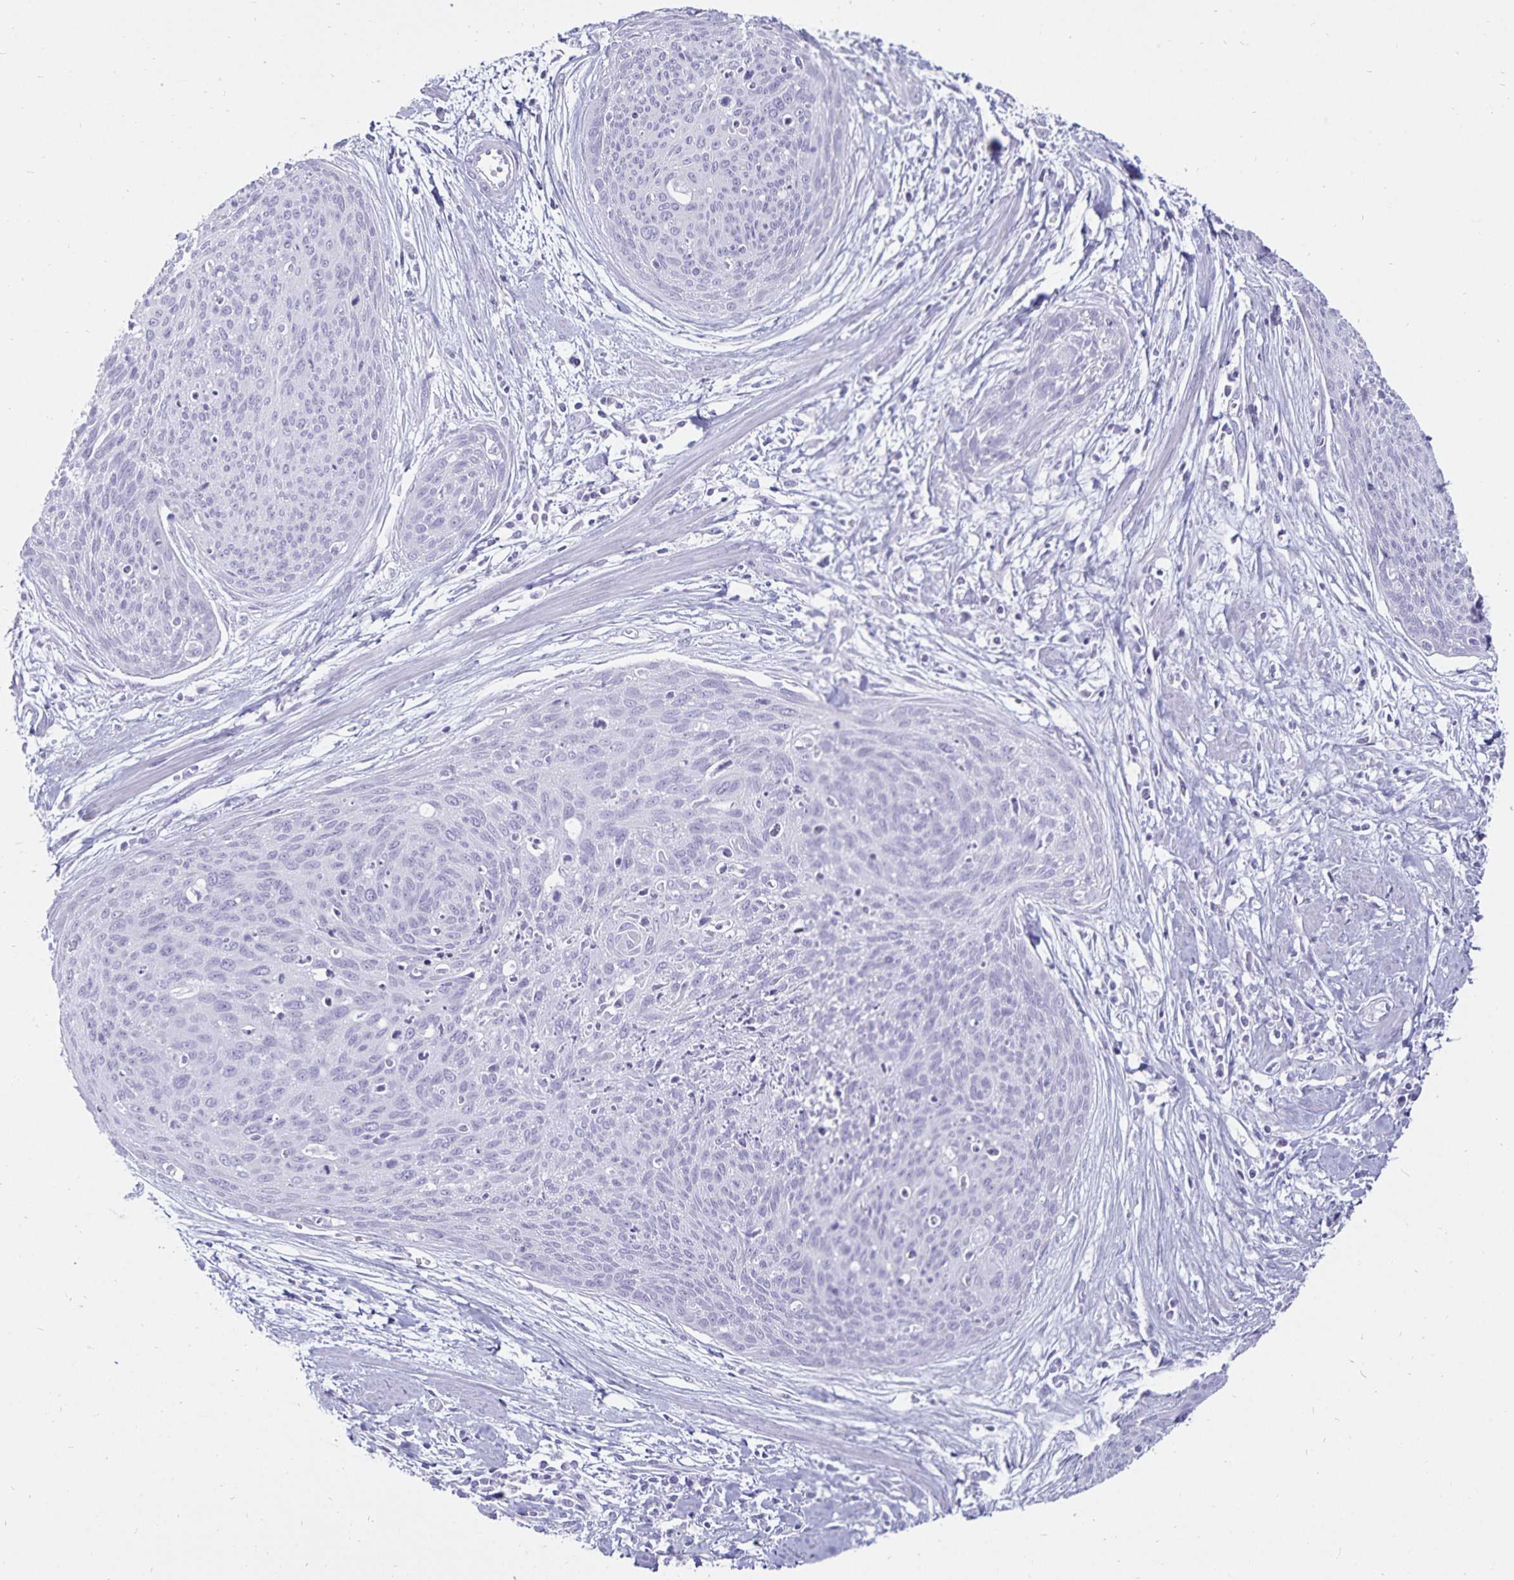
{"staining": {"intensity": "negative", "quantity": "none", "location": "none"}, "tissue": "cervical cancer", "cell_type": "Tumor cells", "image_type": "cancer", "snomed": [{"axis": "morphology", "description": "Squamous cell carcinoma, NOS"}, {"axis": "topography", "description": "Cervix"}], "caption": "Cervical cancer stained for a protein using immunohistochemistry shows no positivity tumor cells.", "gene": "DEFA6", "patient": {"sex": "female", "age": 55}}